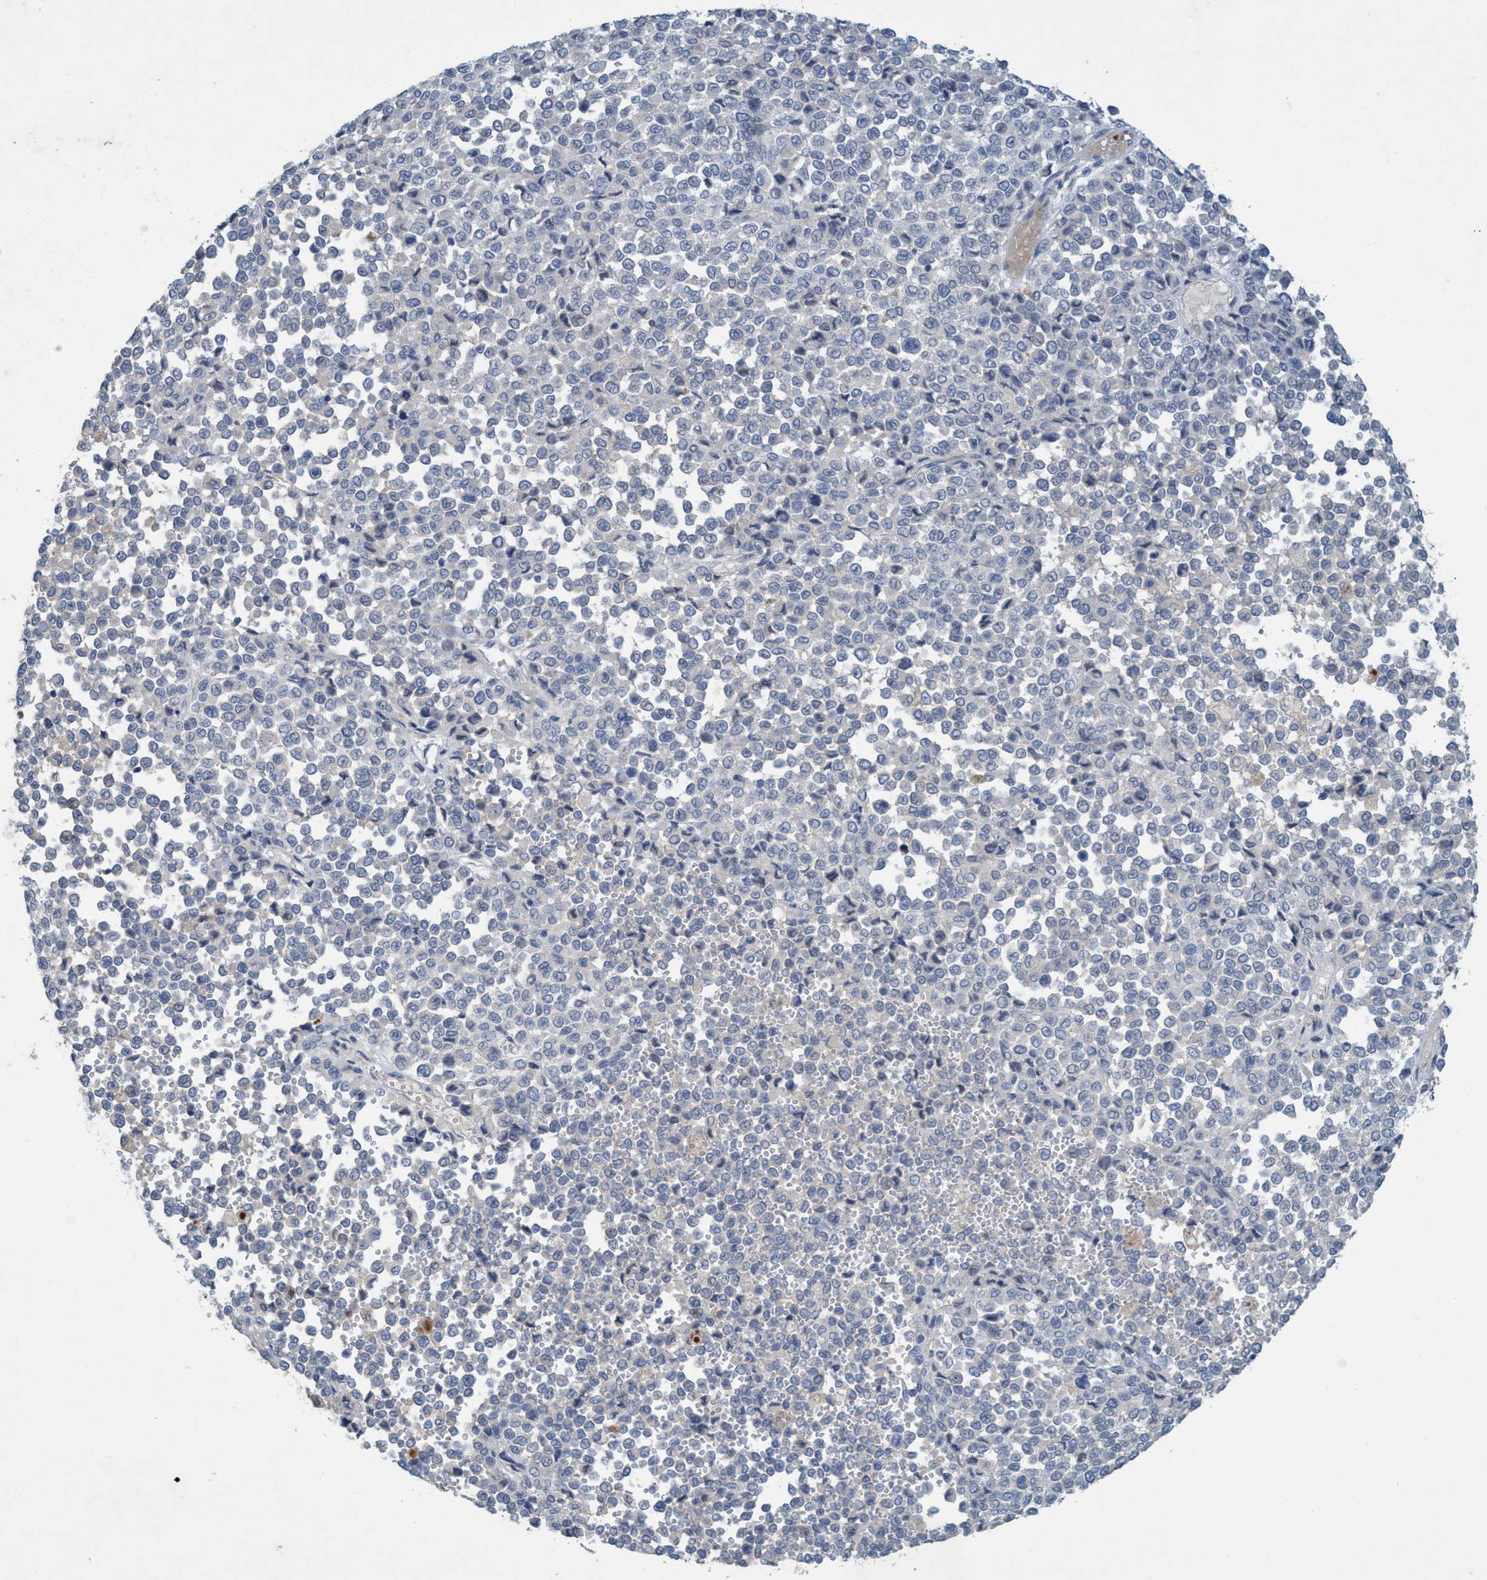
{"staining": {"intensity": "negative", "quantity": "none", "location": "none"}, "tissue": "melanoma", "cell_type": "Tumor cells", "image_type": "cancer", "snomed": [{"axis": "morphology", "description": "Malignant melanoma, Metastatic site"}, {"axis": "topography", "description": "Pancreas"}], "caption": "Tumor cells are negative for protein expression in human malignant melanoma (metastatic site).", "gene": "RNF208", "patient": {"sex": "female", "age": 30}}